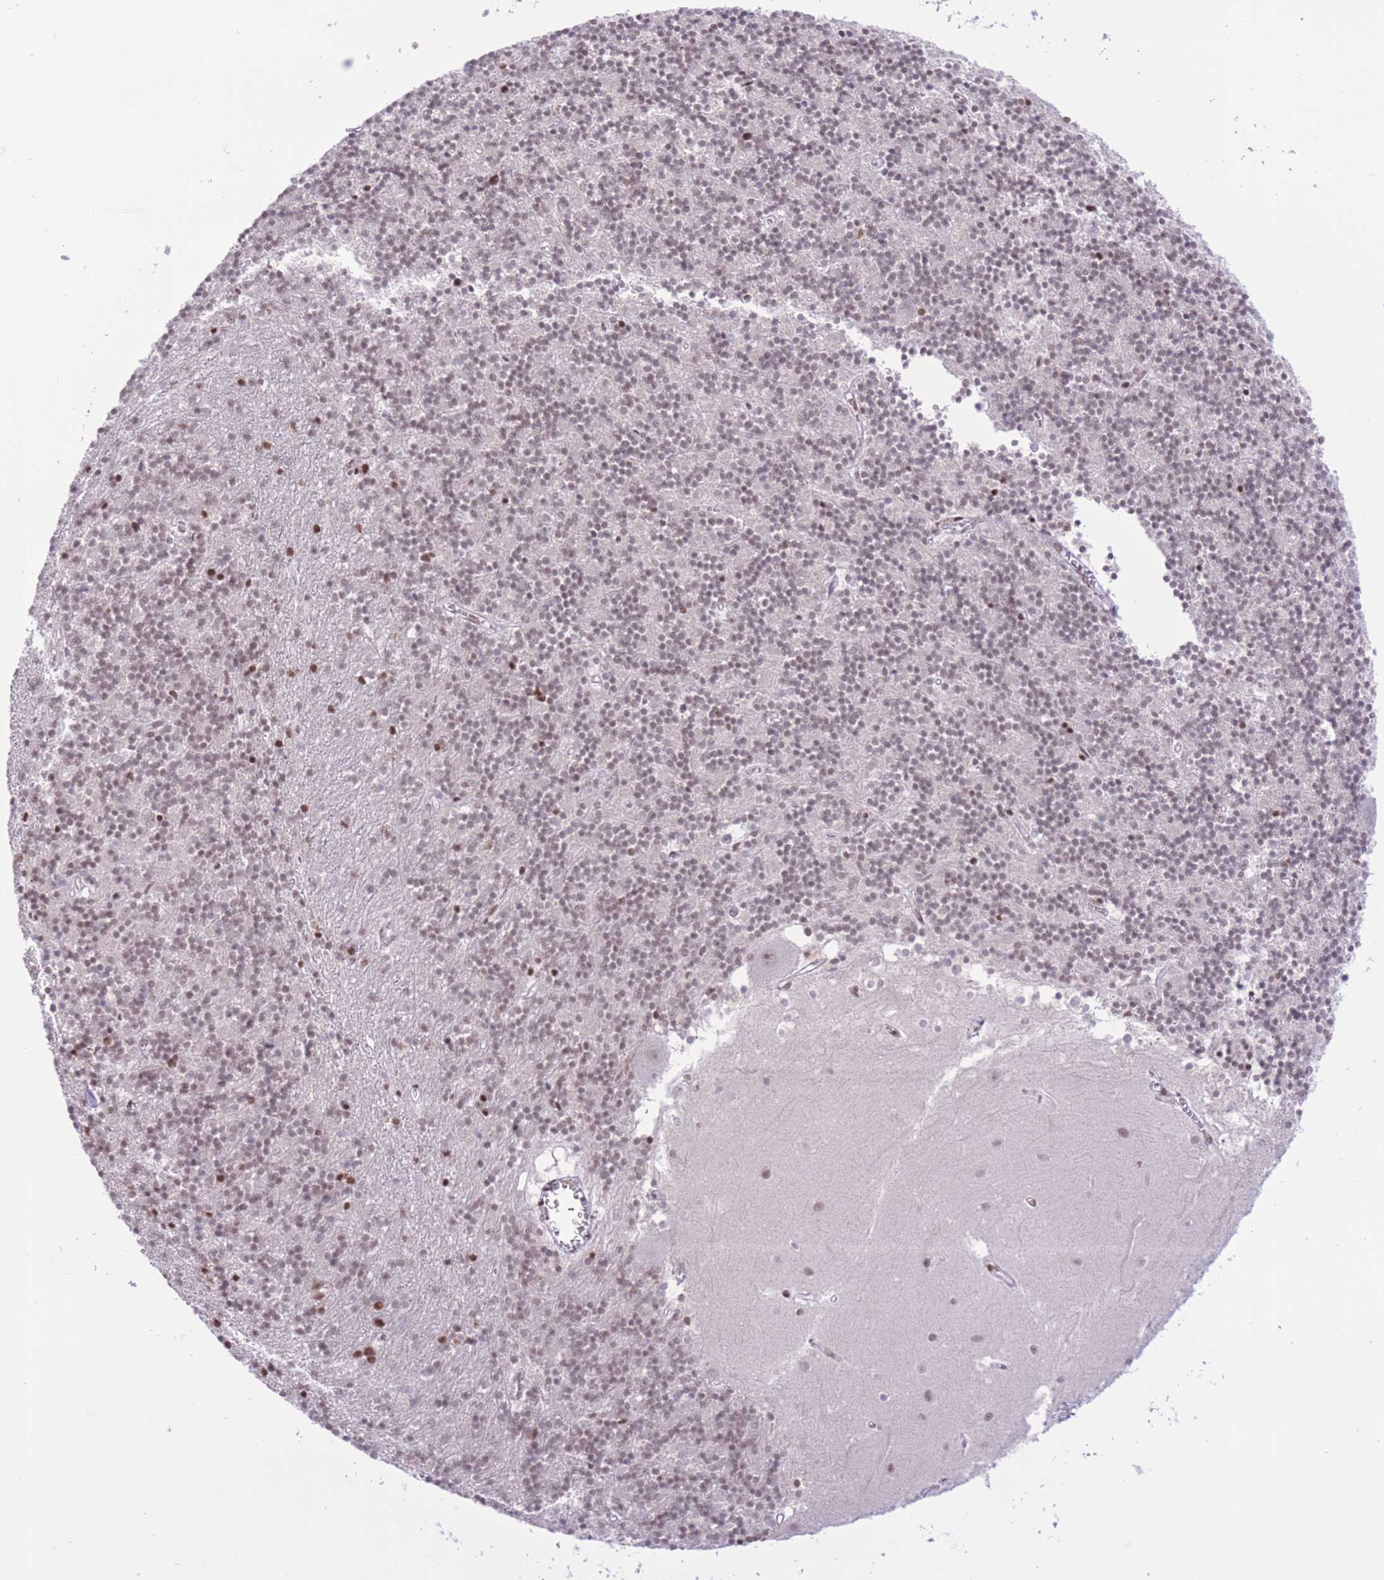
{"staining": {"intensity": "moderate", "quantity": "<25%", "location": "nuclear"}, "tissue": "cerebellum", "cell_type": "Cells in granular layer", "image_type": "normal", "snomed": [{"axis": "morphology", "description": "Normal tissue, NOS"}, {"axis": "topography", "description": "Cerebellum"}], "caption": "Immunohistochemical staining of normal cerebellum shows <25% levels of moderate nuclear protein positivity in approximately <25% of cells in granular layer. Nuclei are stained in blue.", "gene": "ZBED5", "patient": {"sex": "male", "age": 54}}